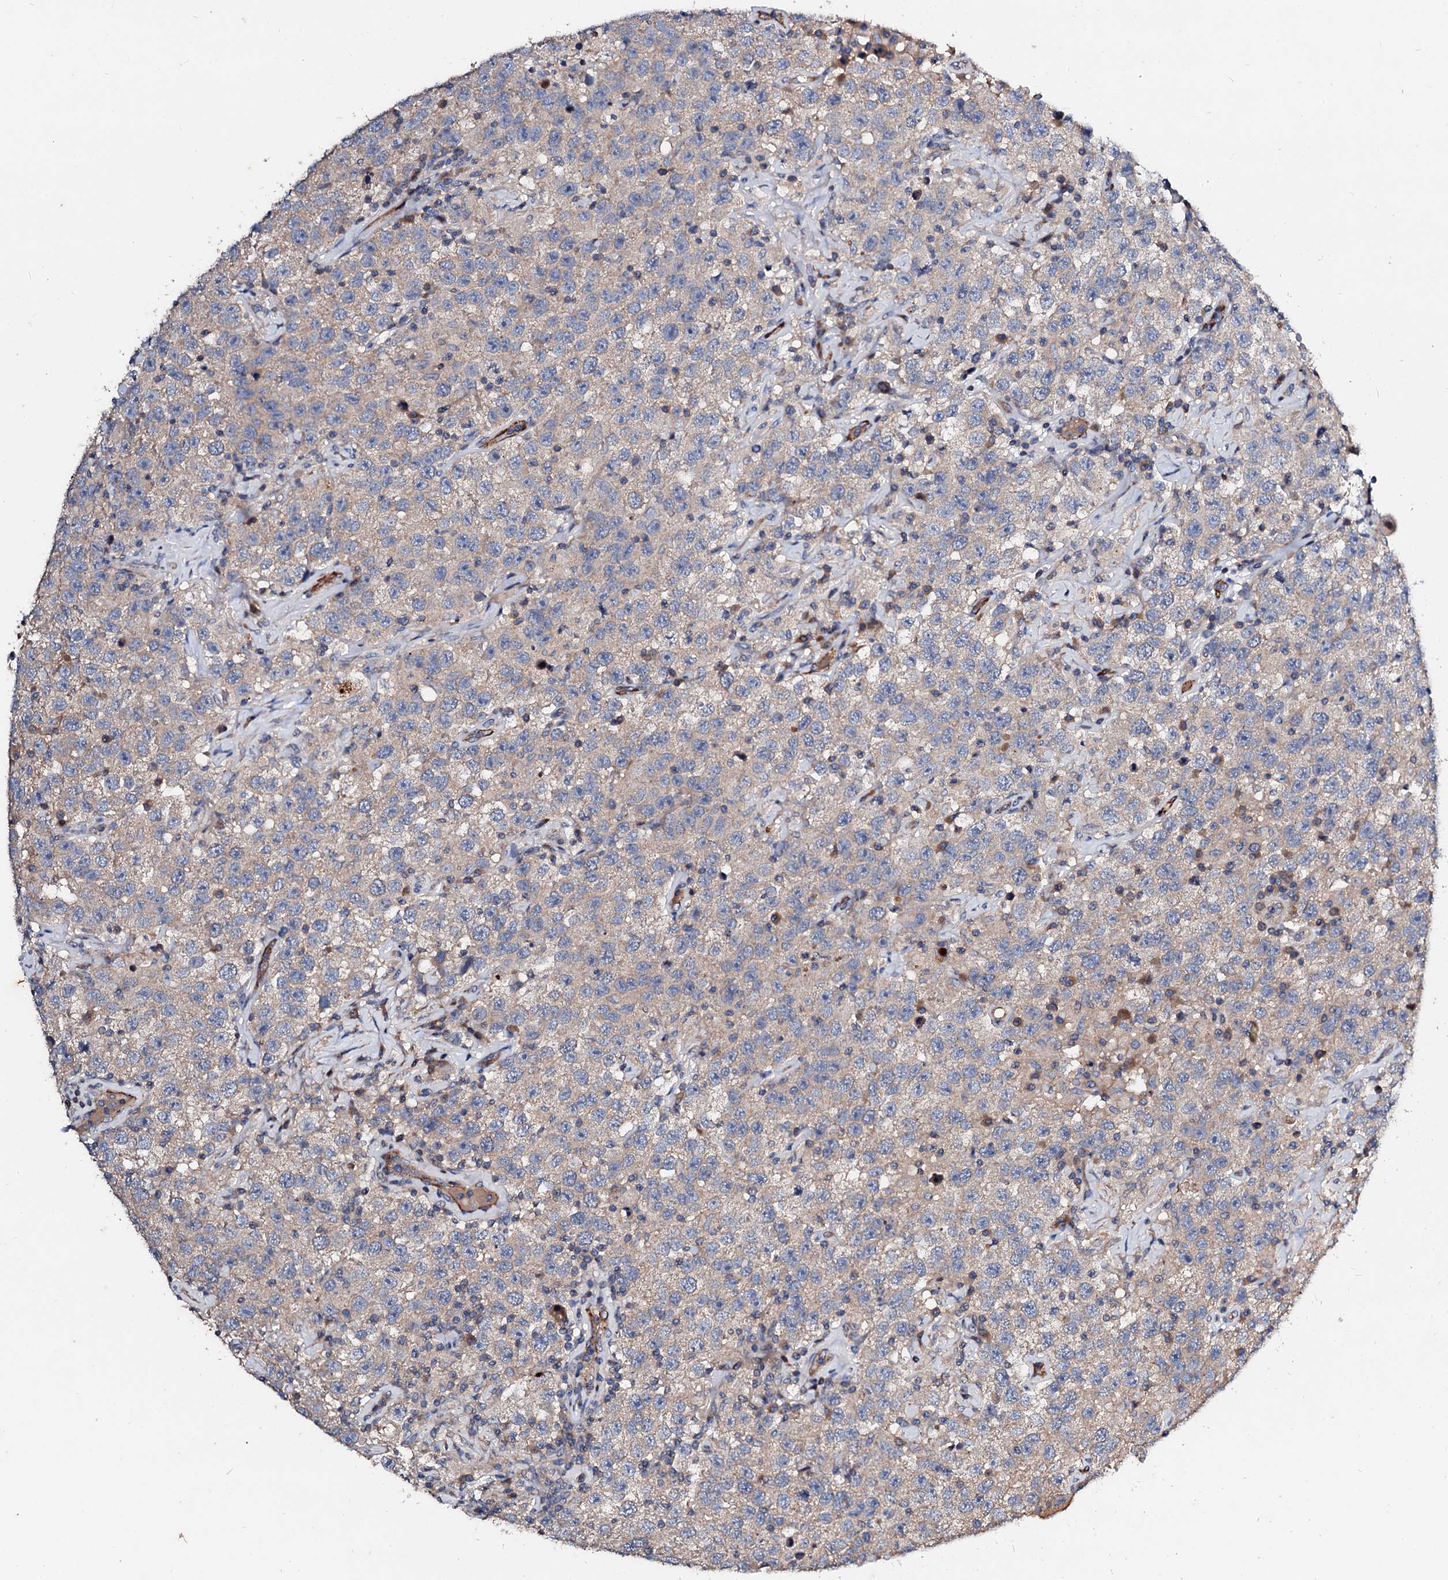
{"staining": {"intensity": "weak", "quantity": "<25%", "location": "cytoplasmic/membranous"}, "tissue": "testis cancer", "cell_type": "Tumor cells", "image_type": "cancer", "snomed": [{"axis": "morphology", "description": "Seminoma, NOS"}, {"axis": "topography", "description": "Testis"}], "caption": "The photomicrograph reveals no staining of tumor cells in seminoma (testis).", "gene": "FIBIN", "patient": {"sex": "male", "age": 41}}